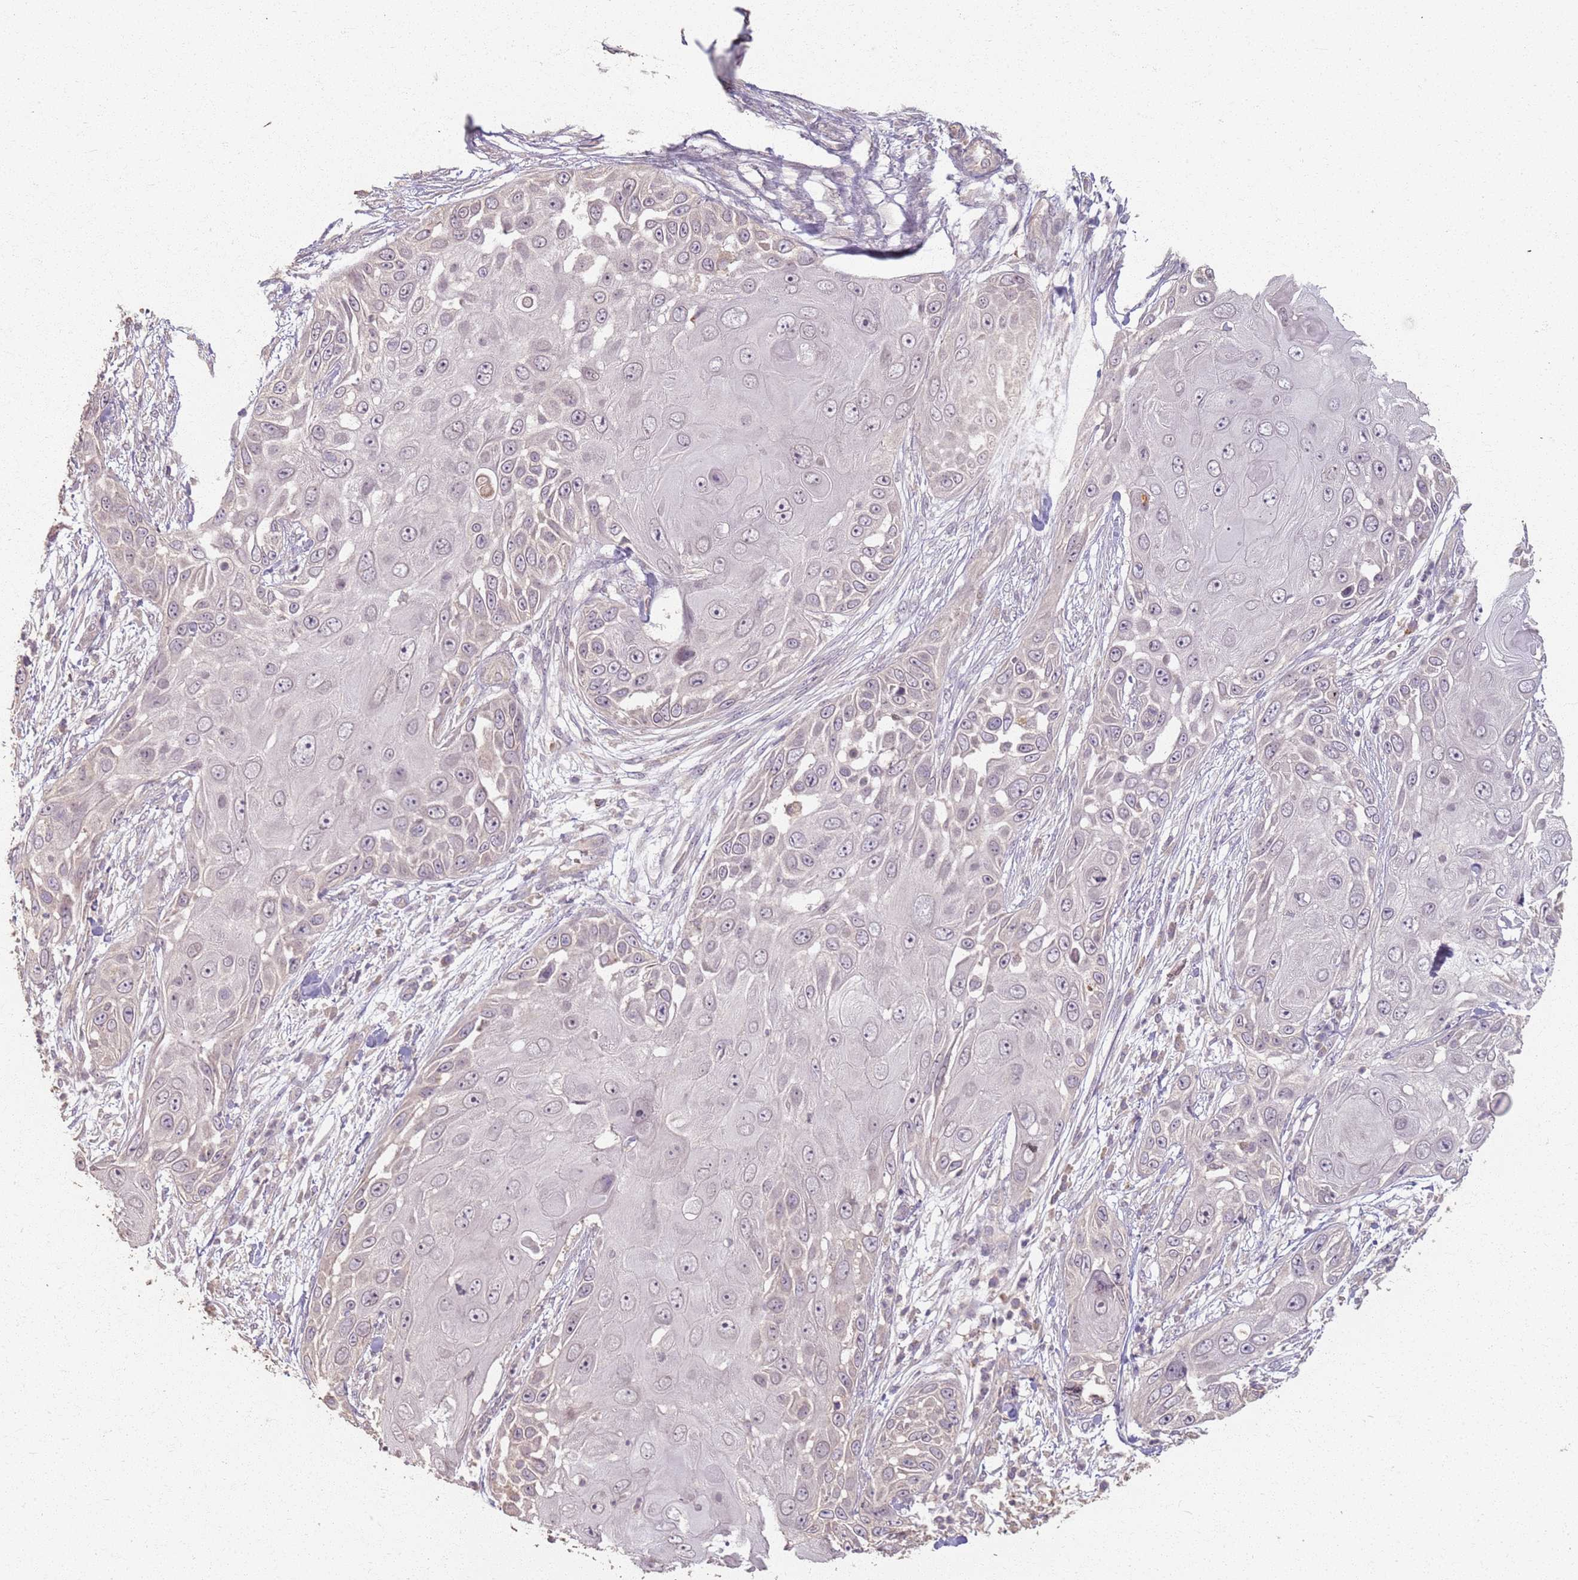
{"staining": {"intensity": "negative", "quantity": "none", "location": "none"}, "tissue": "skin cancer", "cell_type": "Tumor cells", "image_type": "cancer", "snomed": [{"axis": "morphology", "description": "Squamous cell carcinoma, NOS"}, {"axis": "topography", "description": "Skin"}], "caption": "Skin cancer stained for a protein using IHC displays no expression tumor cells.", "gene": "CCDC168", "patient": {"sex": "female", "age": 44}}